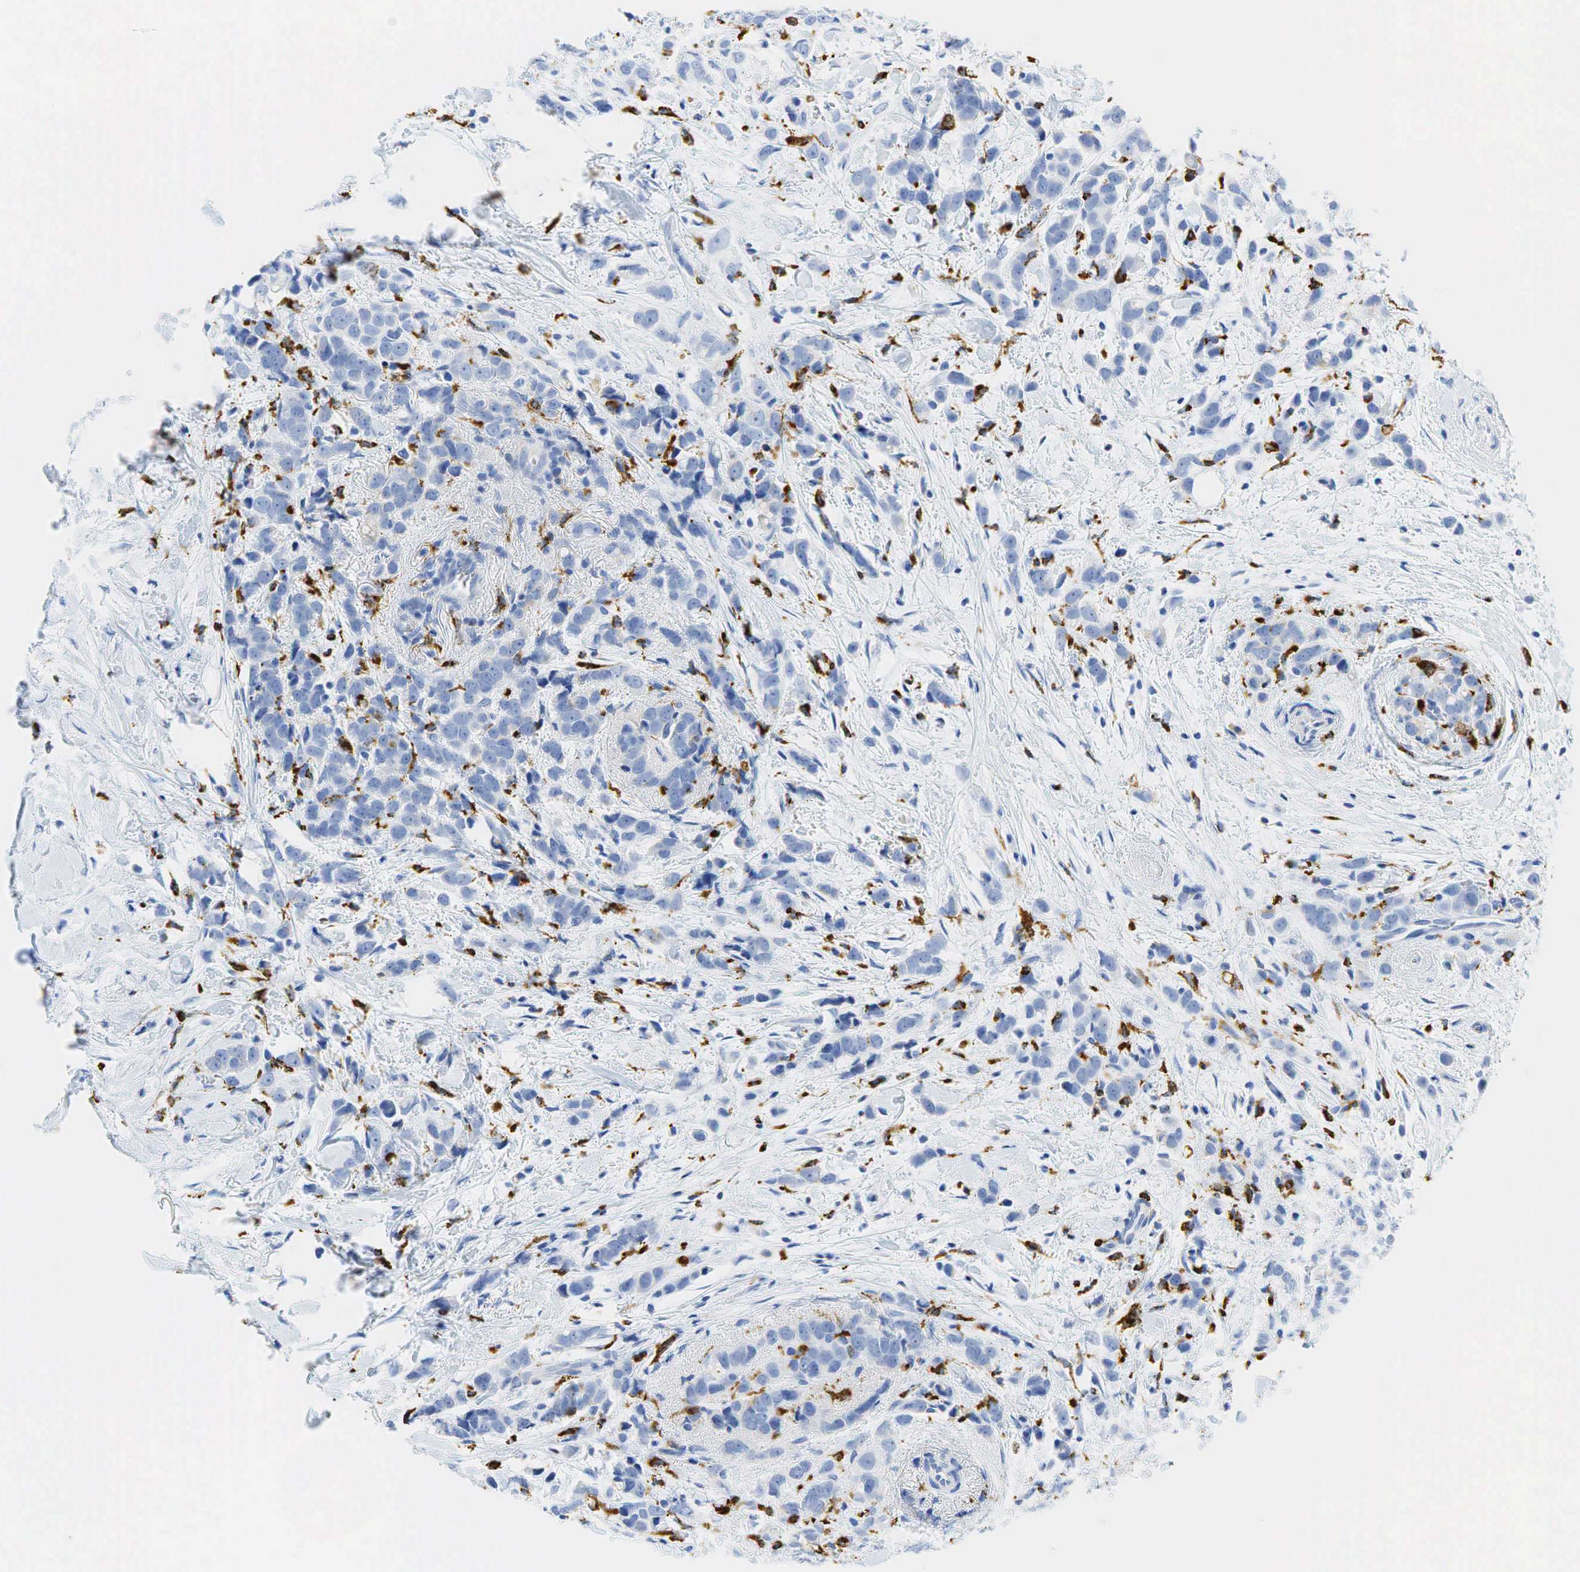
{"staining": {"intensity": "negative", "quantity": "none", "location": "none"}, "tissue": "breast cancer", "cell_type": "Tumor cells", "image_type": "cancer", "snomed": [{"axis": "morphology", "description": "Lobular carcinoma"}, {"axis": "topography", "description": "Breast"}], "caption": "Immunohistochemistry (IHC) of human breast lobular carcinoma demonstrates no expression in tumor cells.", "gene": "CD68", "patient": {"sex": "female", "age": 57}}